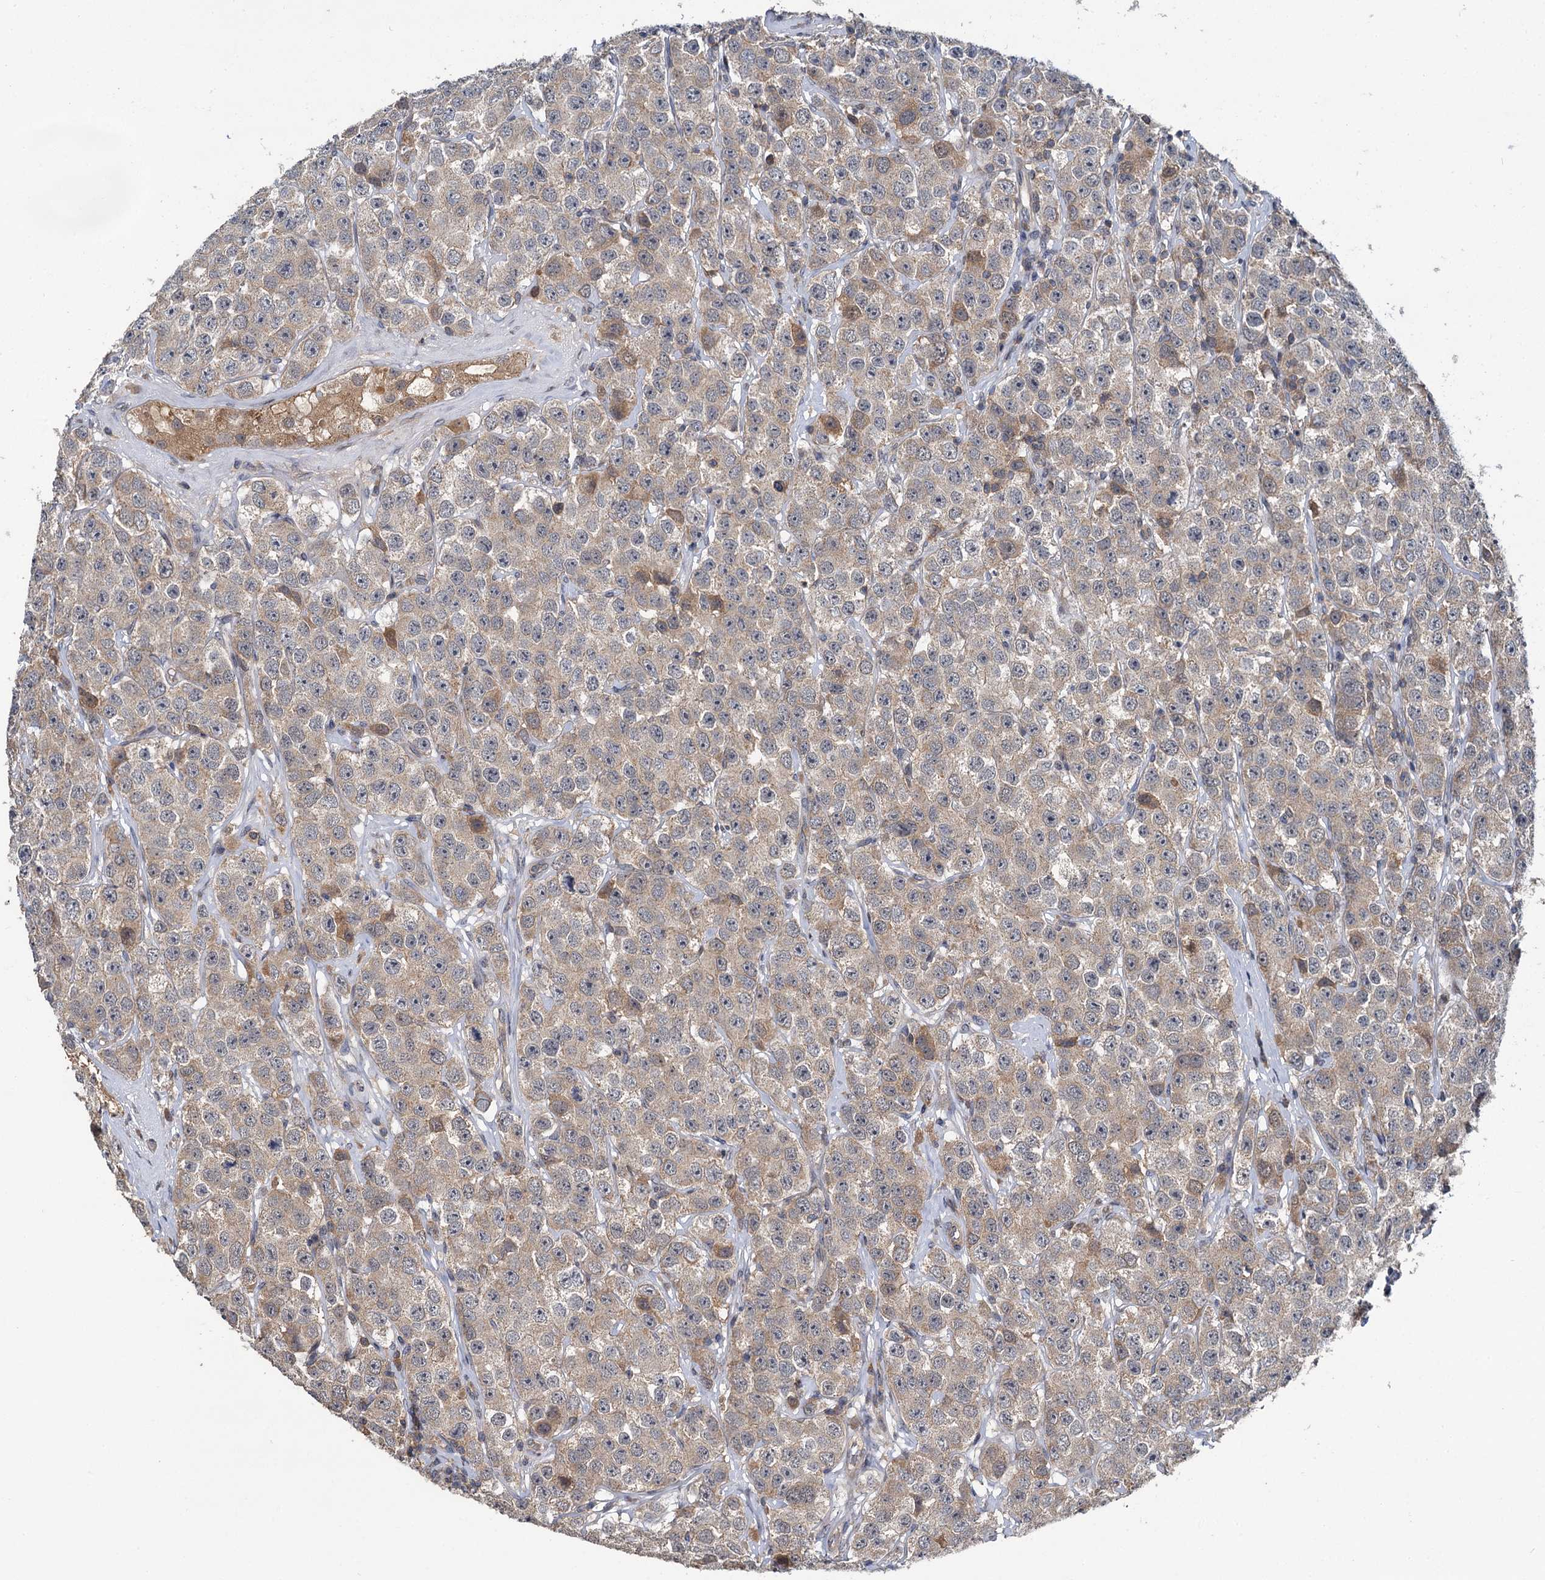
{"staining": {"intensity": "moderate", "quantity": "<25%", "location": "cytoplasmic/membranous"}, "tissue": "testis cancer", "cell_type": "Tumor cells", "image_type": "cancer", "snomed": [{"axis": "morphology", "description": "Seminoma, NOS"}, {"axis": "topography", "description": "Testis"}], "caption": "Testis seminoma tissue demonstrates moderate cytoplasmic/membranous expression in approximately <25% of tumor cells, visualized by immunohistochemistry.", "gene": "TMEM39A", "patient": {"sex": "male", "age": 28}}